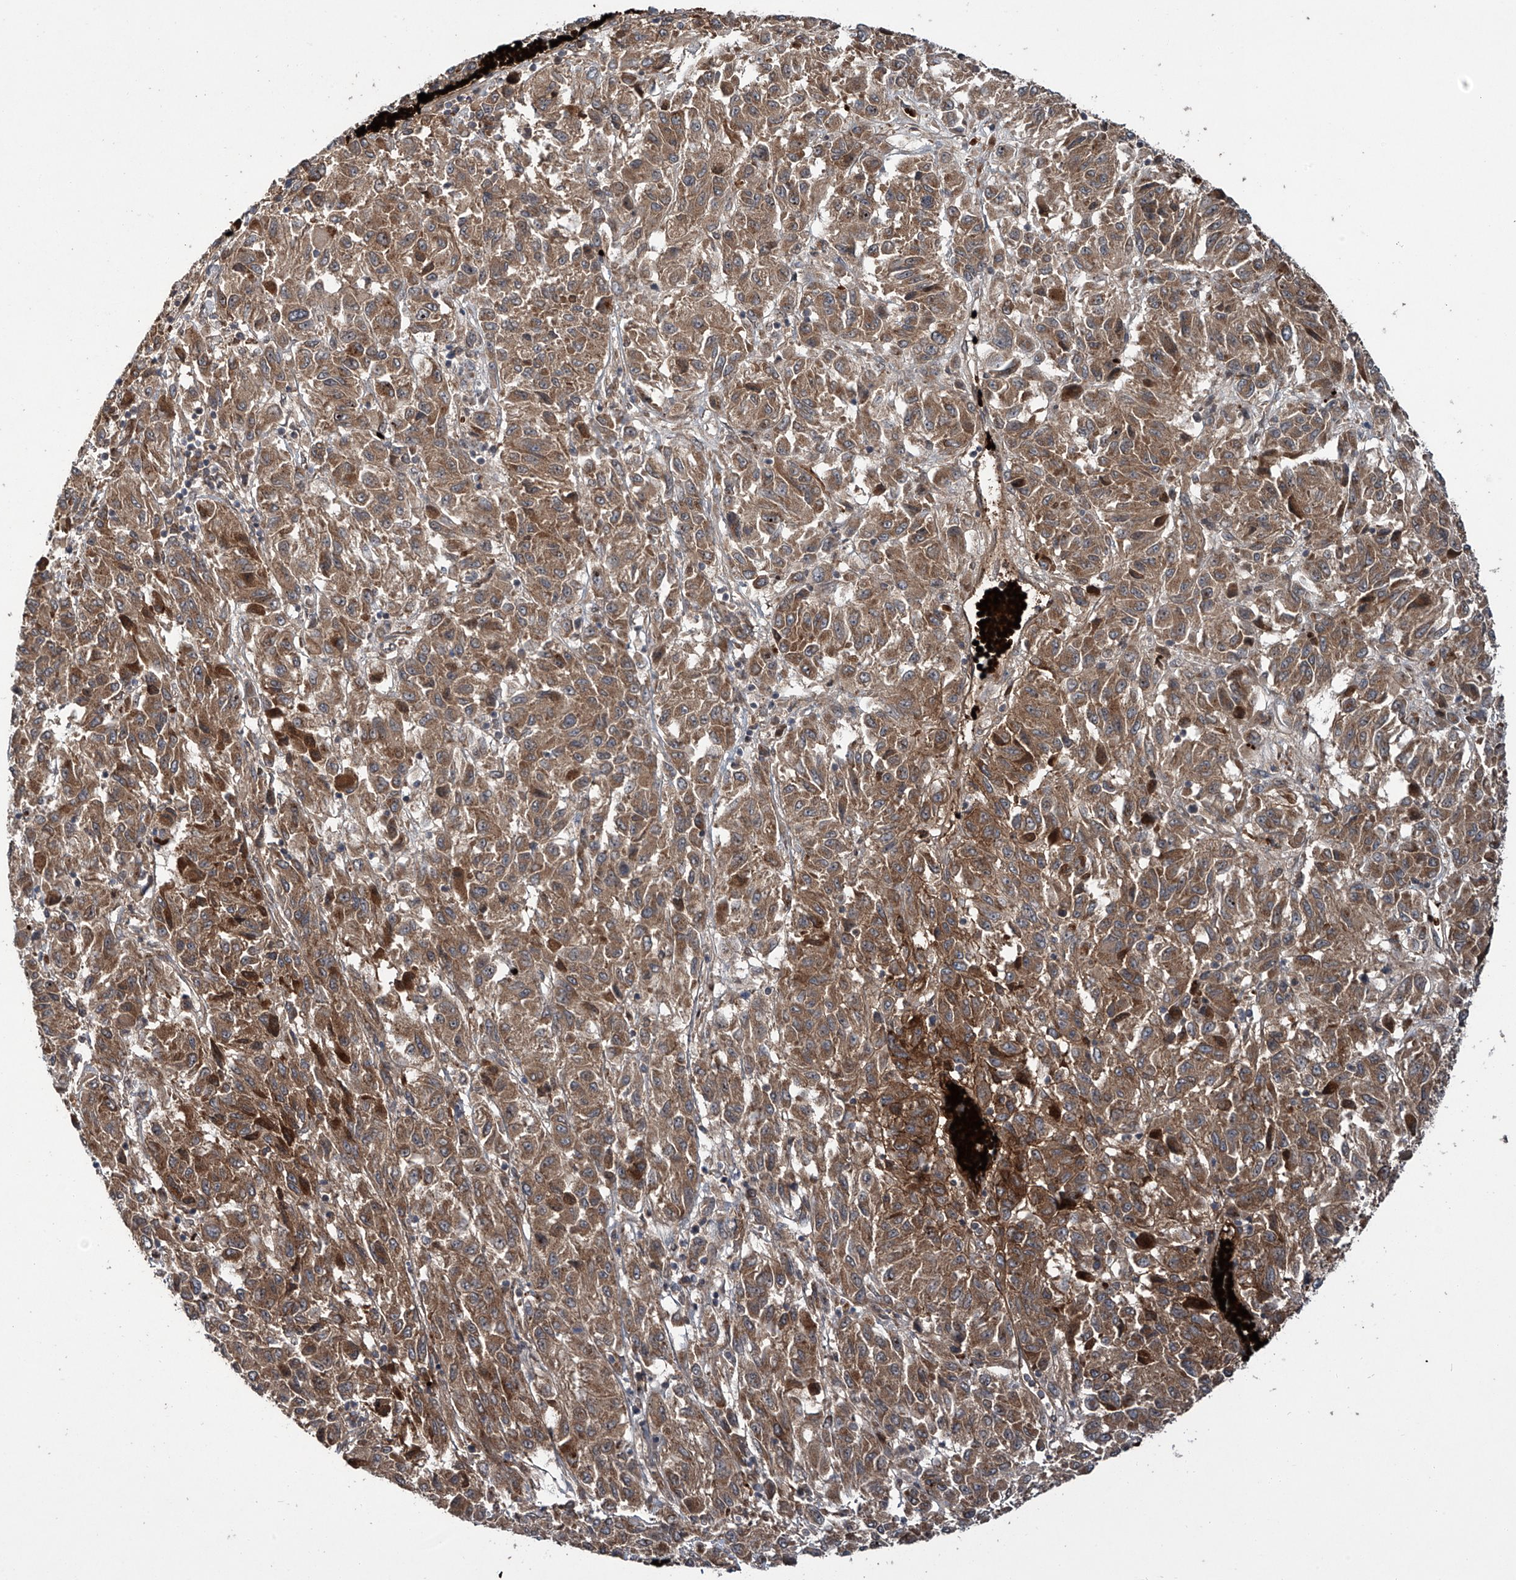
{"staining": {"intensity": "moderate", "quantity": ">75%", "location": "cytoplasmic/membranous"}, "tissue": "melanoma", "cell_type": "Tumor cells", "image_type": "cancer", "snomed": [{"axis": "morphology", "description": "Malignant melanoma, Metastatic site"}, {"axis": "topography", "description": "Lung"}], "caption": "Immunohistochemical staining of malignant melanoma (metastatic site) shows moderate cytoplasmic/membranous protein expression in about >75% of tumor cells. The staining is performed using DAB (3,3'-diaminobenzidine) brown chromogen to label protein expression. The nuclei are counter-stained blue using hematoxylin.", "gene": "ZDHHC9", "patient": {"sex": "male", "age": 64}}